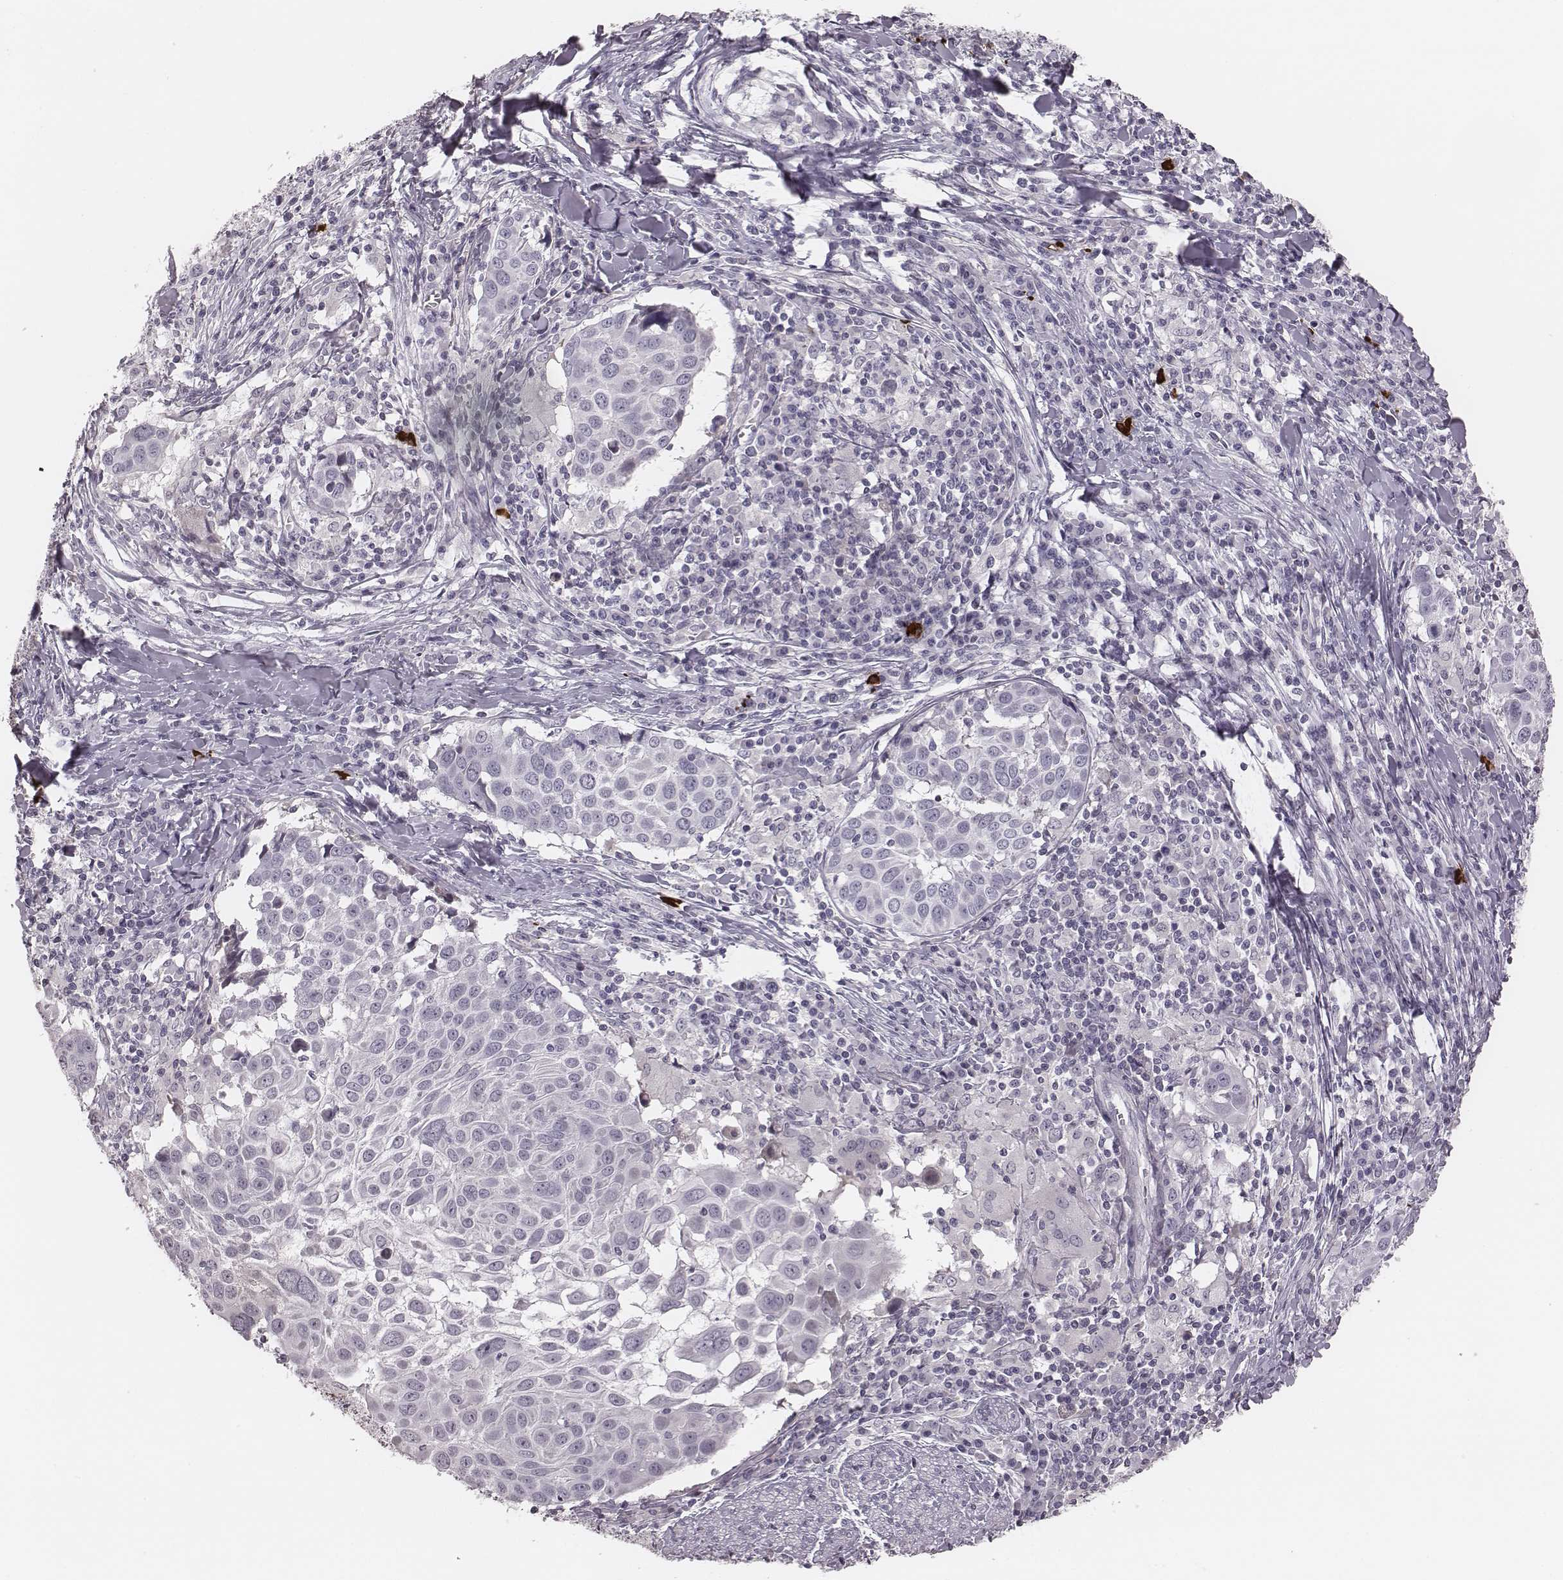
{"staining": {"intensity": "negative", "quantity": "none", "location": "none"}, "tissue": "lung cancer", "cell_type": "Tumor cells", "image_type": "cancer", "snomed": [{"axis": "morphology", "description": "Squamous cell carcinoma, NOS"}, {"axis": "topography", "description": "Lung"}], "caption": "Immunohistochemistry (IHC) micrograph of squamous cell carcinoma (lung) stained for a protein (brown), which reveals no expression in tumor cells.", "gene": "S100Z", "patient": {"sex": "male", "age": 57}}